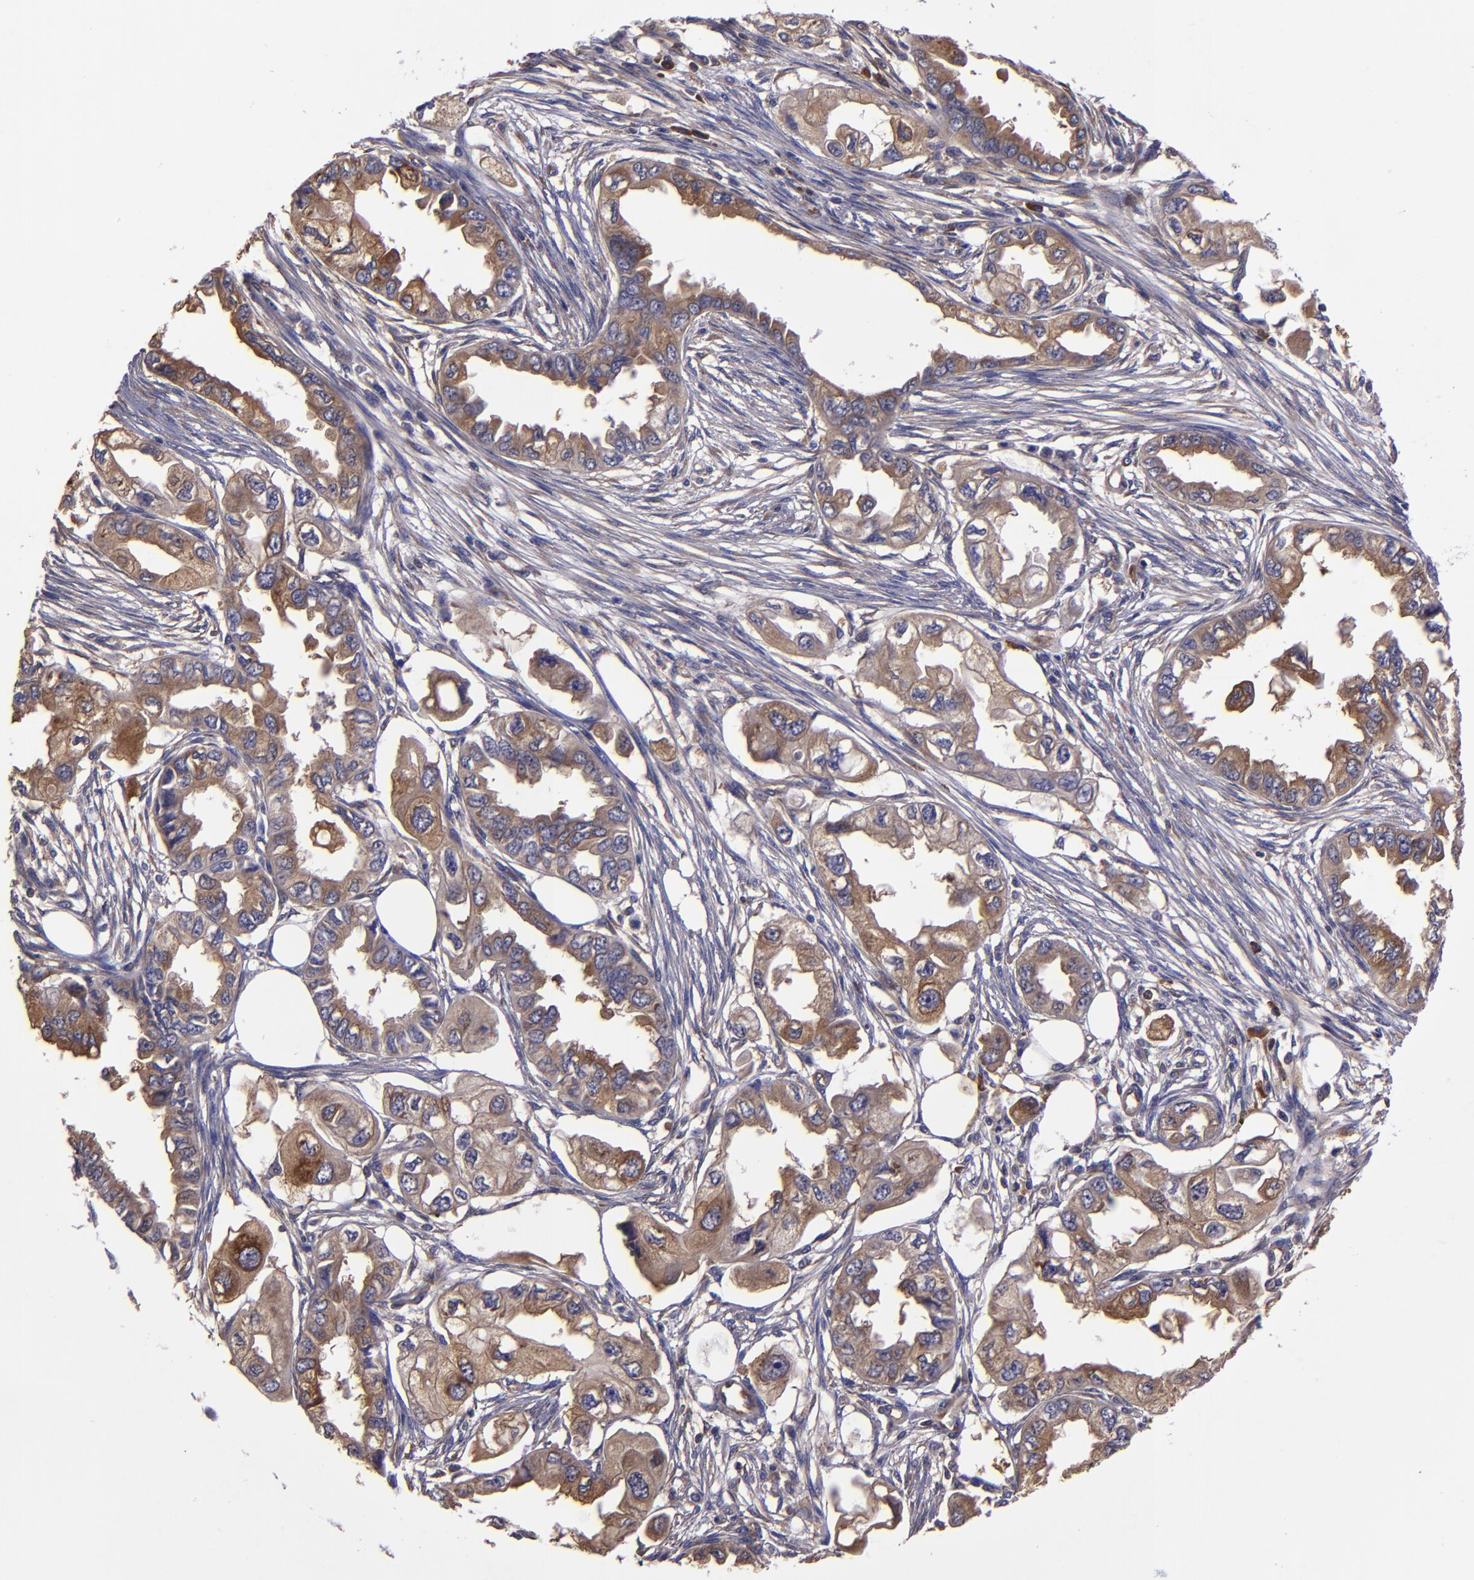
{"staining": {"intensity": "moderate", "quantity": "25%-75%", "location": "cytoplasmic/membranous"}, "tissue": "endometrial cancer", "cell_type": "Tumor cells", "image_type": "cancer", "snomed": [{"axis": "morphology", "description": "Adenocarcinoma, NOS"}, {"axis": "topography", "description": "Endometrium"}], "caption": "This is a photomicrograph of immunohistochemistry staining of endometrial cancer, which shows moderate staining in the cytoplasmic/membranous of tumor cells.", "gene": "CARS1", "patient": {"sex": "female", "age": 67}}